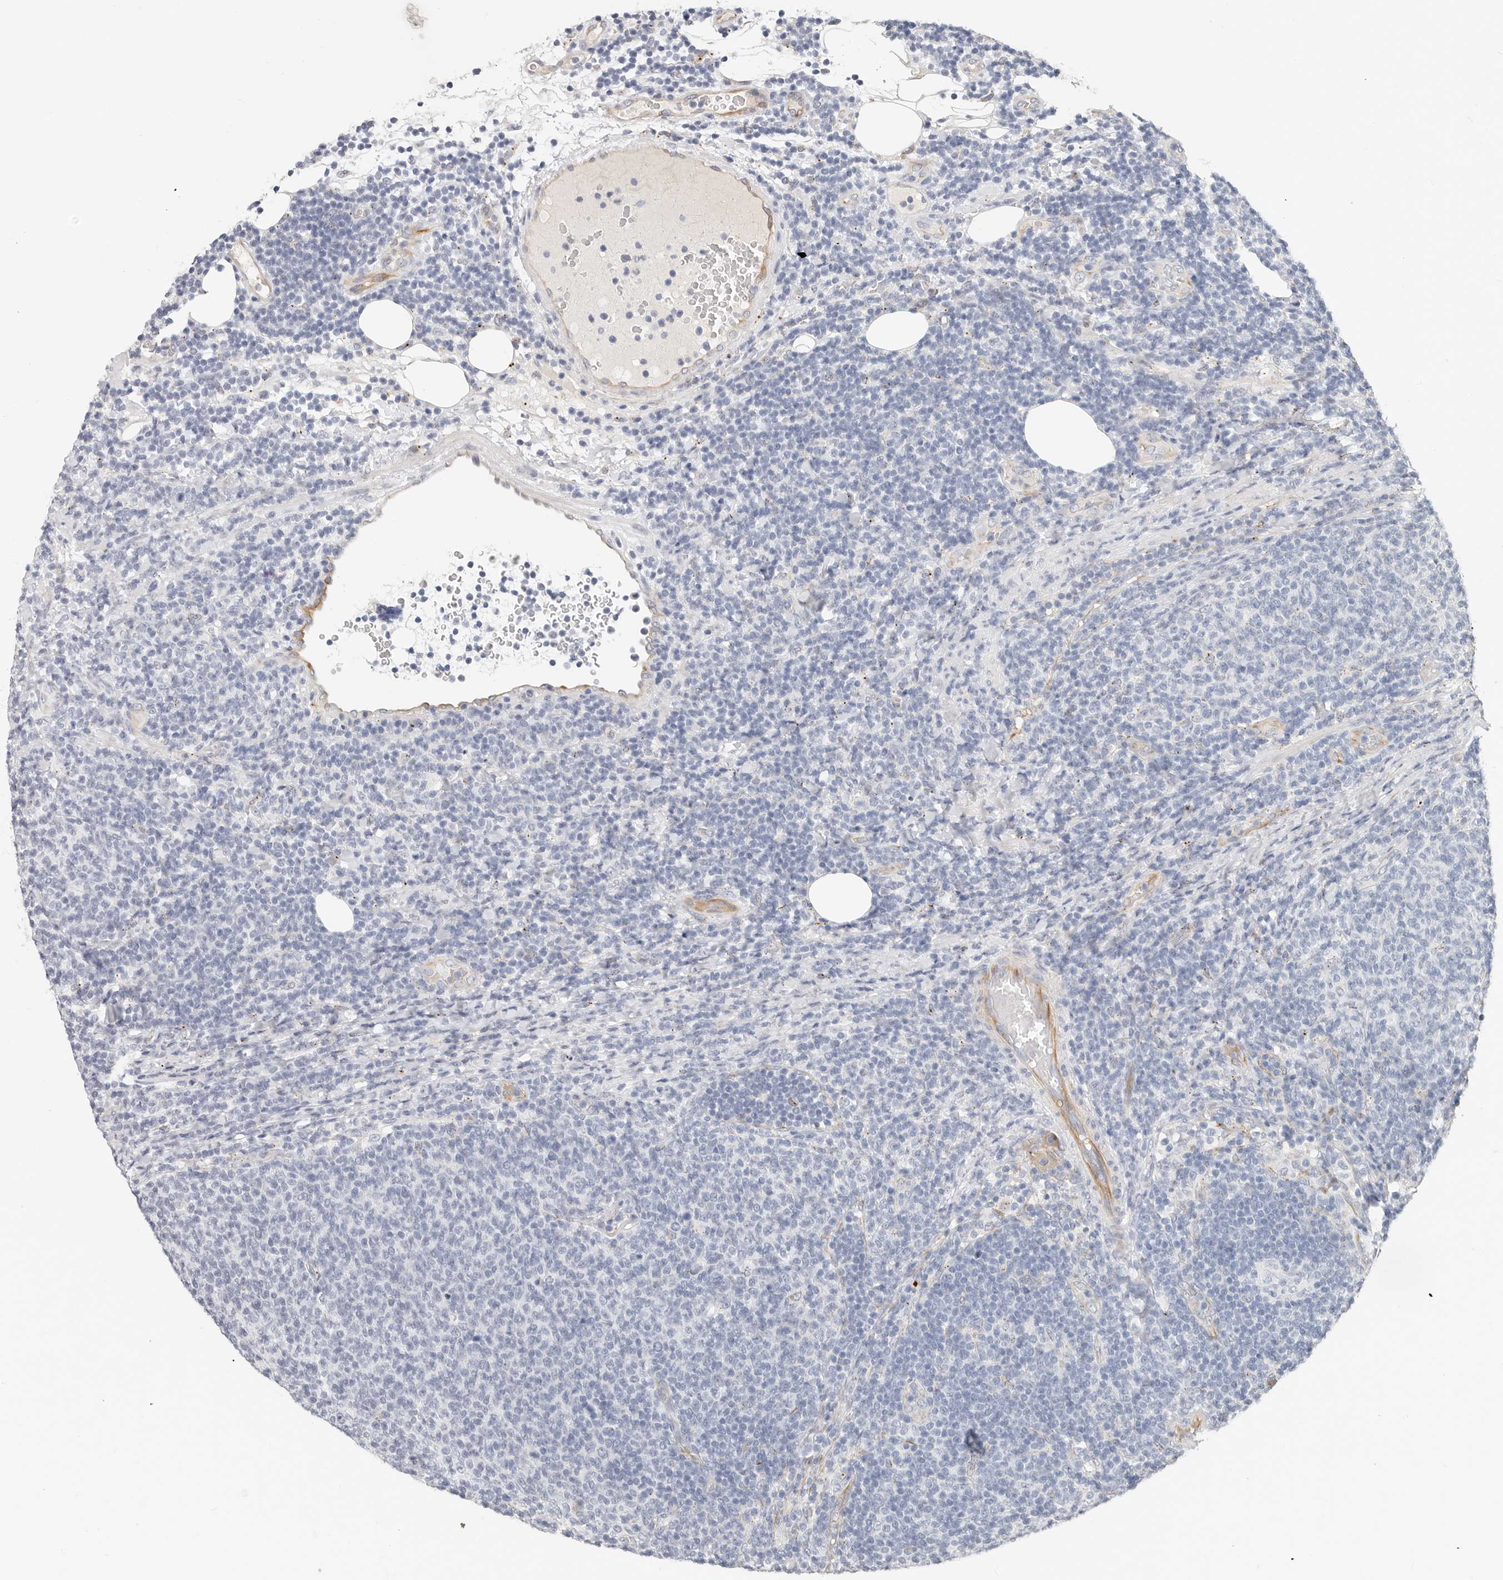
{"staining": {"intensity": "negative", "quantity": "none", "location": "none"}, "tissue": "lymphoma", "cell_type": "Tumor cells", "image_type": "cancer", "snomed": [{"axis": "morphology", "description": "Malignant lymphoma, non-Hodgkin's type, Low grade"}, {"axis": "topography", "description": "Lymph node"}], "caption": "Lymphoma was stained to show a protein in brown. There is no significant staining in tumor cells. (DAB (3,3'-diaminobenzidine) IHC, high magnification).", "gene": "ZRANB1", "patient": {"sex": "male", "age": 66}}